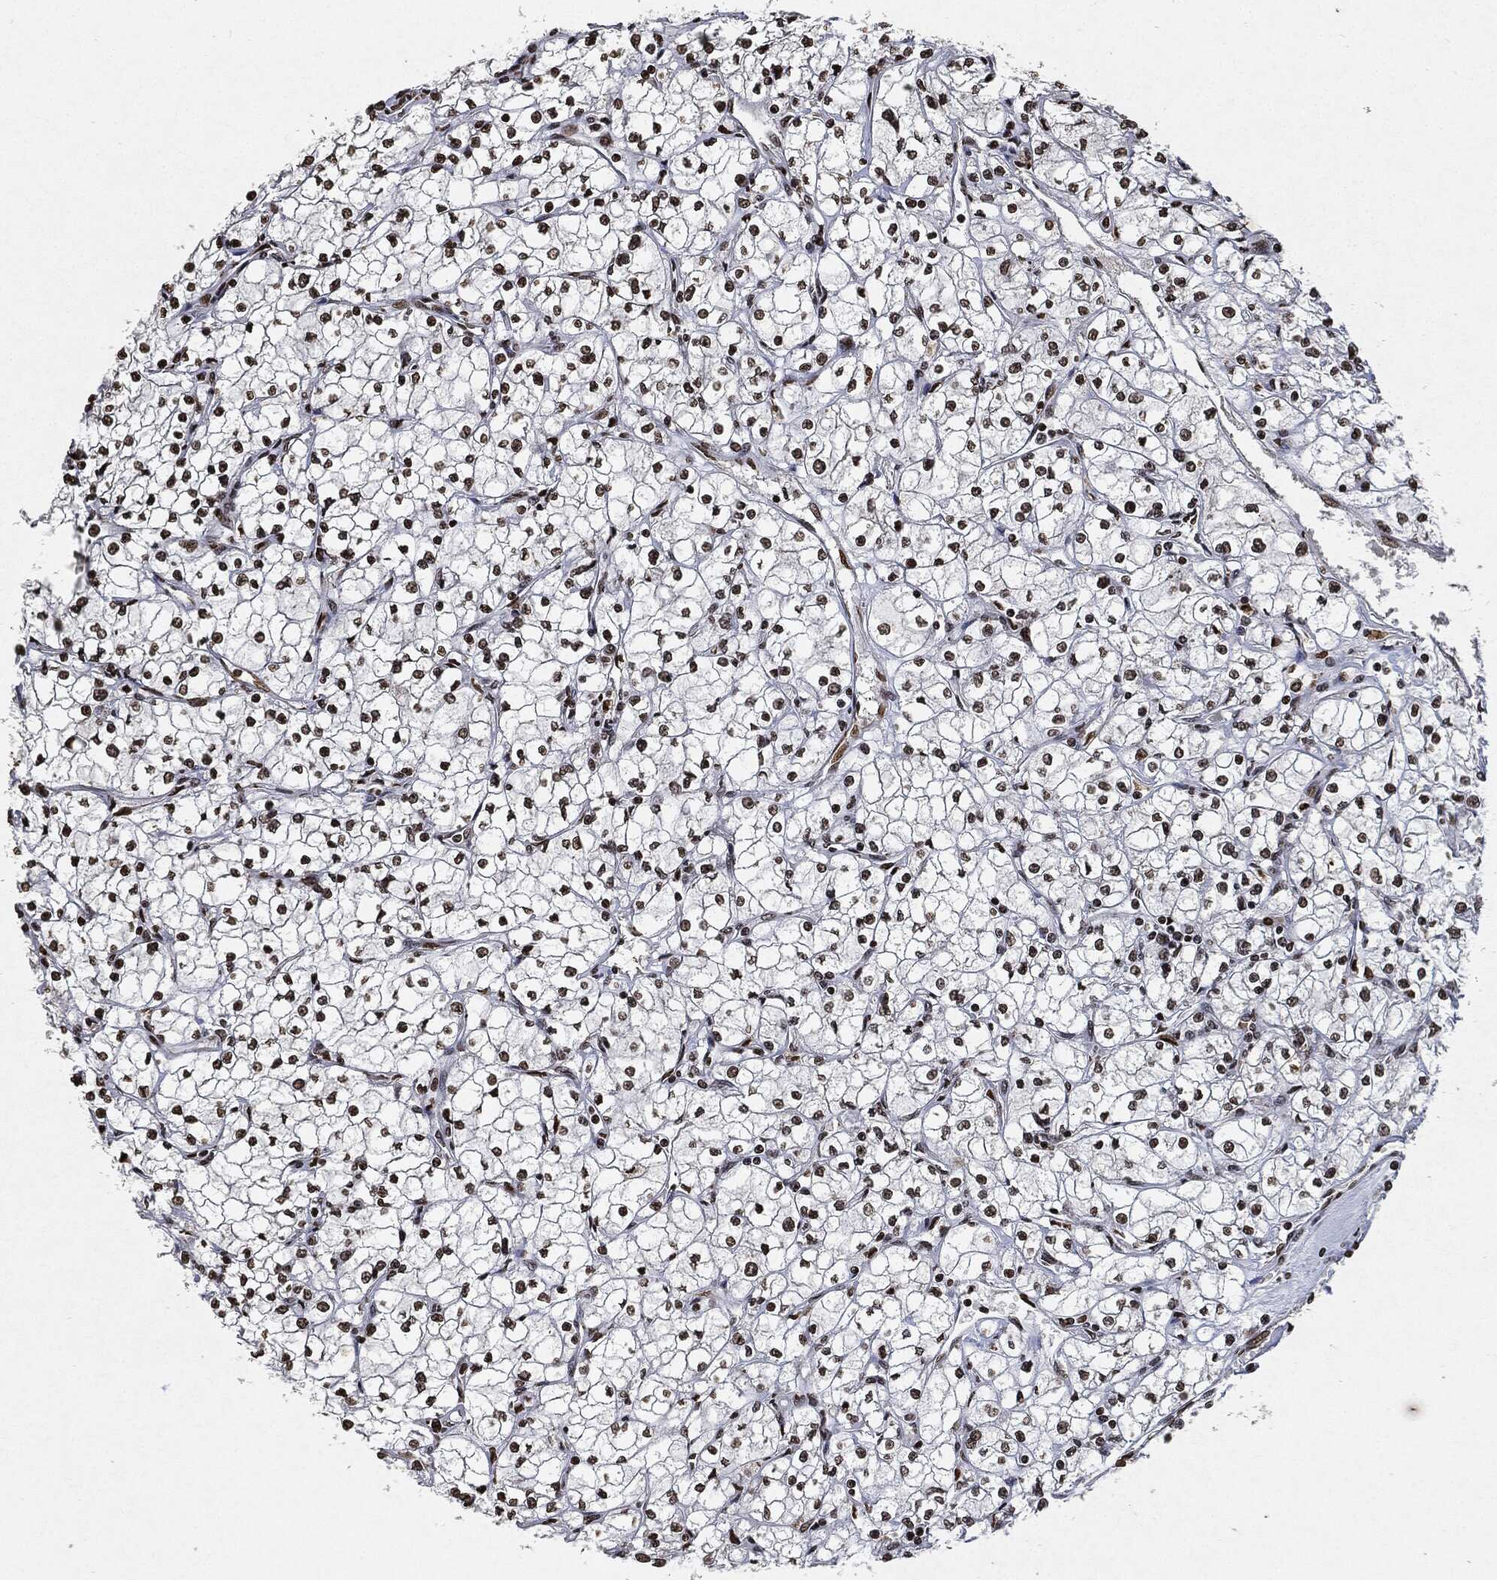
{"staining": {"intensity": "moderate", "quantity": ">75%", "location": "nuclear"}, "tissue": "renal cancer", "cell_type": "Tumor cells", "image_type": "cancer", "snomed": [{"axis": "morphology", "description": "Adenocarcinoma, NOS"}, {"axis": "topography", "description": "Kidney"}], "caption": "This histopathology image exhibits immunohistochemistry staining of human renal cancer (adenocarcinoma), with medium moderate nuclear expression in approximately >75% of tumor cells.", "gene": "JUN", "patient": {"sex": "male", "age": 67}}